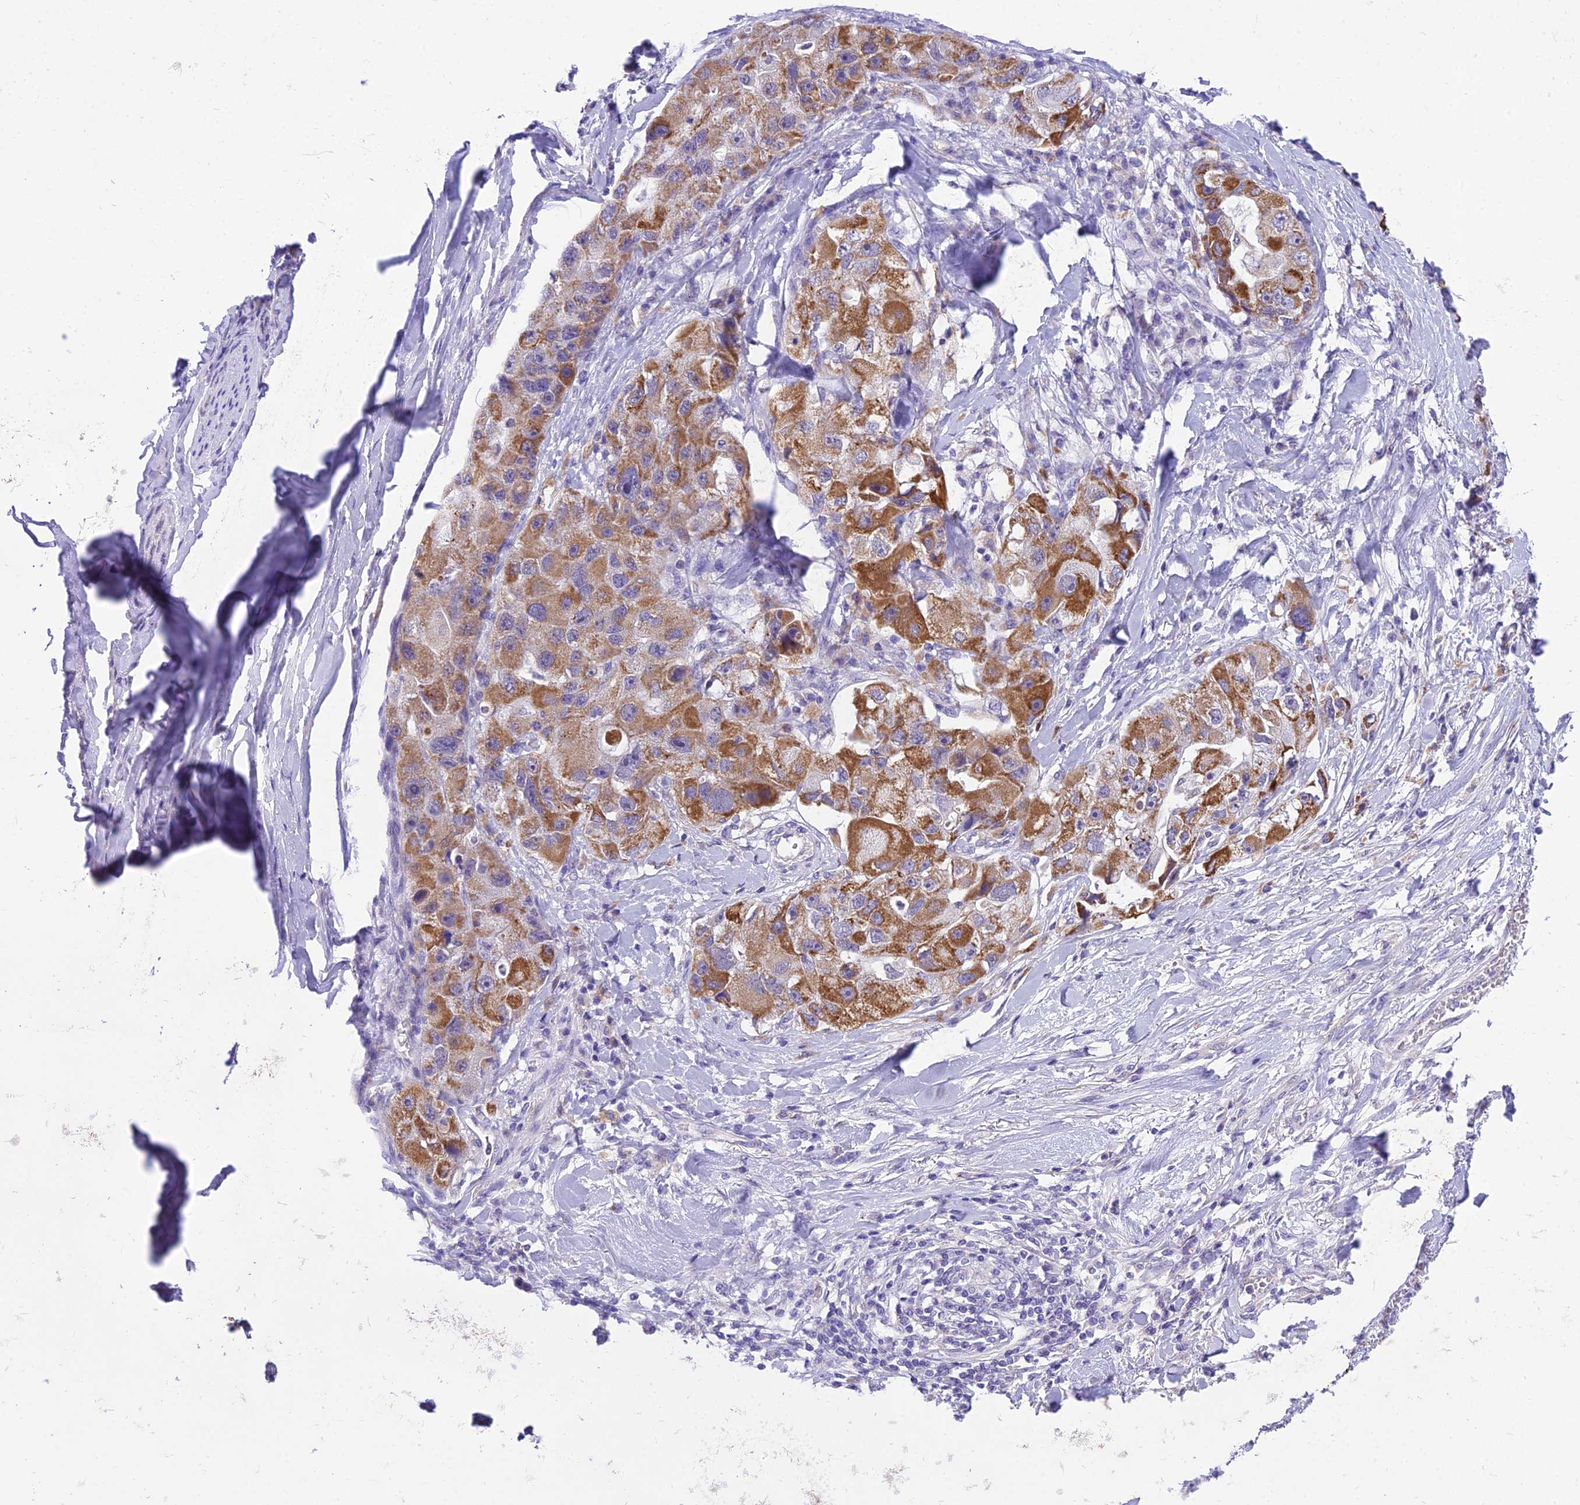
{"staining": {"intensity": "moderate", "quantity": ">75%", "location": "cytoplasmic/membranous"}, "tissue": "lung cancer", "cell_type": "Tumor cells", "image_type": "cancer", "snomed": [{"axis": "morphology", "description": "Adenocarcinoma, NOS"}, {"axis": "topography", "description": "Lung"}], "caption": "Tumor cells demonstrate moderate cytoplasmic/membranous expression in about >75% of cells in lung cancer (adenocarcinoma).", "gene": "MIIP", "patient": {"sex": "female", "age": 54}}